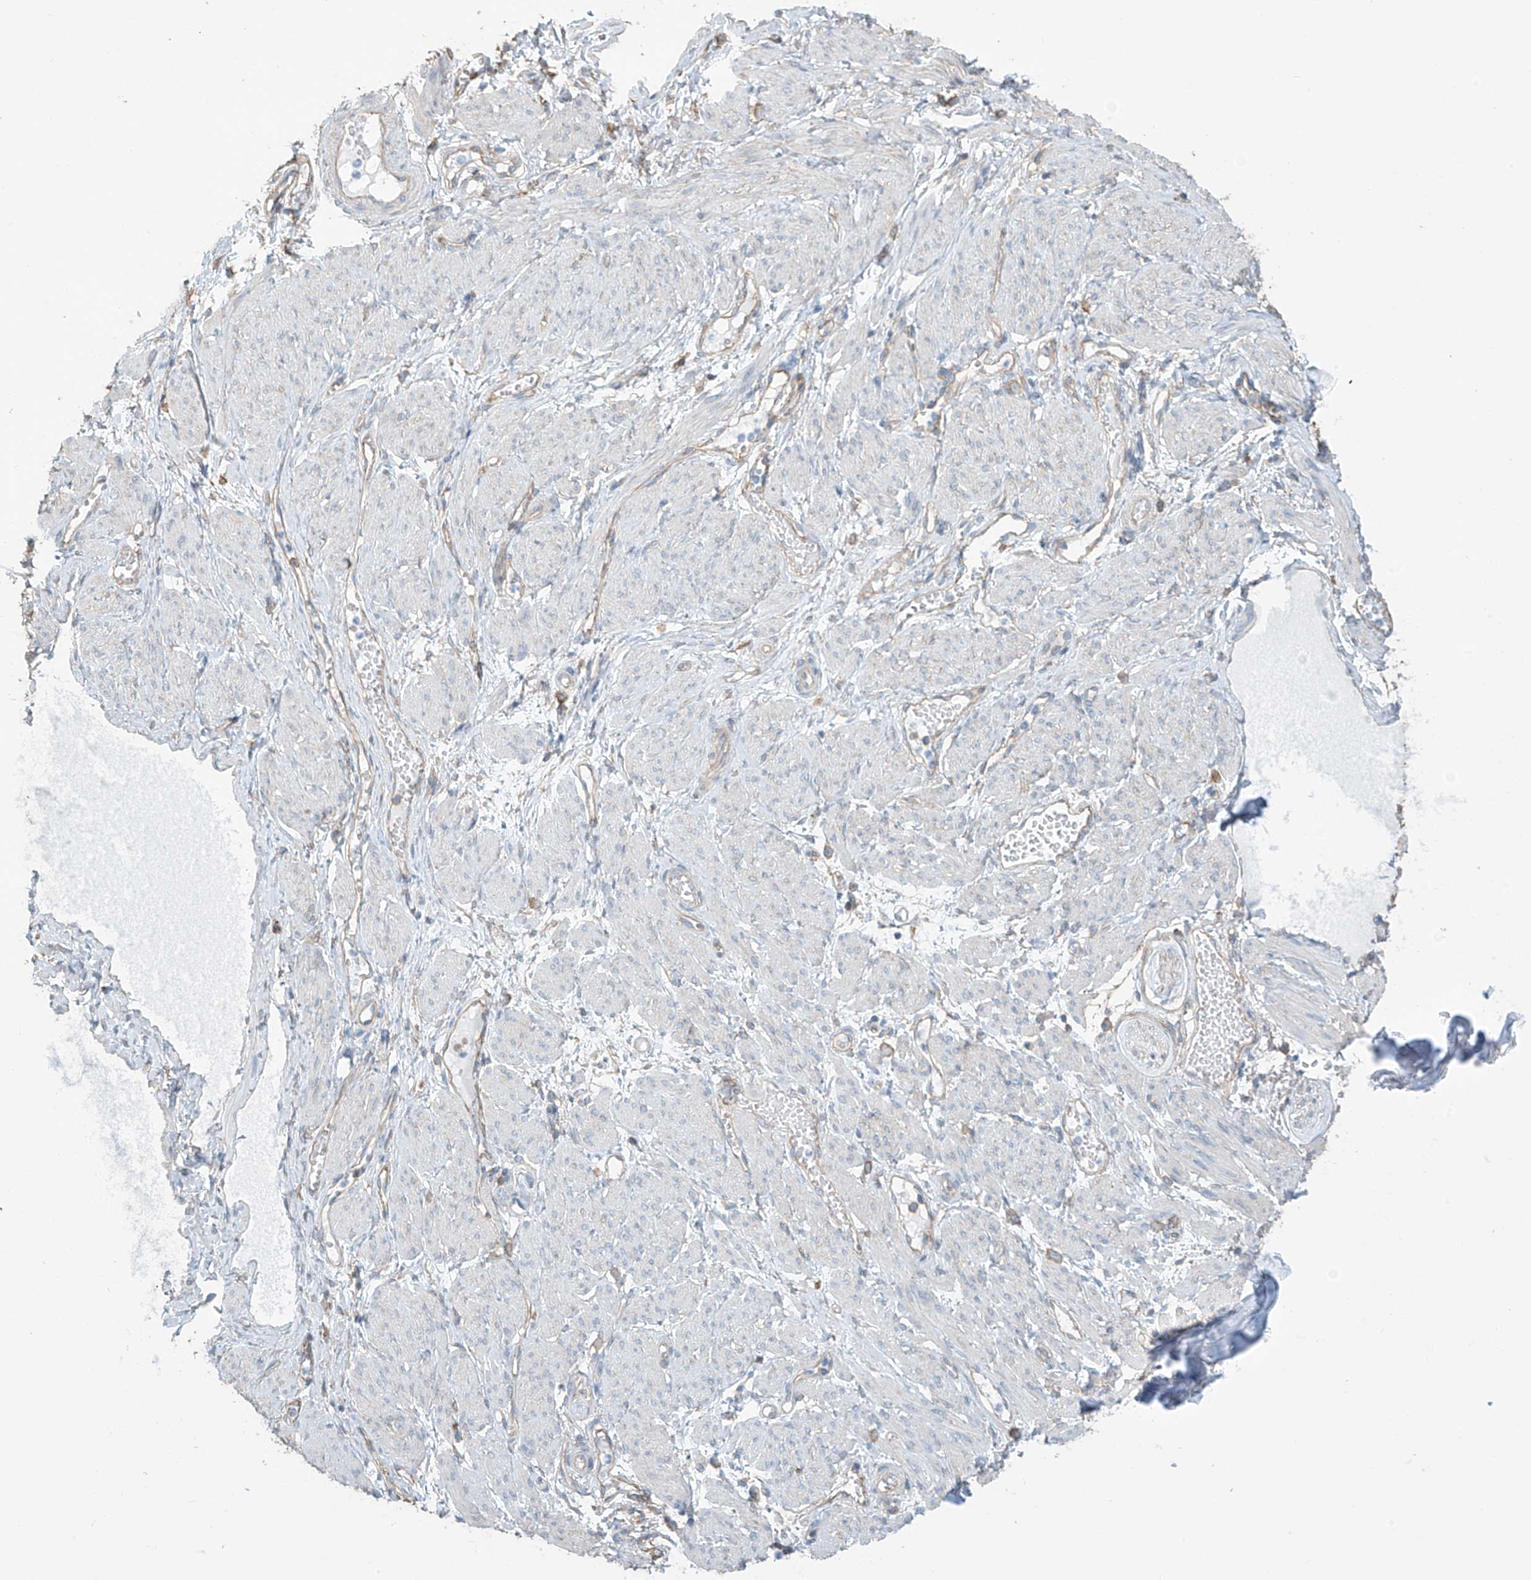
{"staining": {"intensity": "negative", "quantity": "none", "location": "none"}, "tissue": "soft tissue", "cell_type": "Chondrocytes", "image_type": "normal", "snomed": [{"axis": "morphology", "description": "Normal tissue, NOS"}, {"axis": "topography", "description": "Smooth muscle"}, {"axis": "topography", "description": "Peripheral nerve tissue"}], "caption": "High magnification brightfield microscopy of benign soft tissue stained with DAB (3,3'-diaminobenzidine) (brown) and counterstained with hematoxylin (blue): chondrocytes show no significant positivity. (DAB IHC with hematoxylin counter stain).", "gene": "ZNF846", "patient": {"sex": "female", "age": 39}}